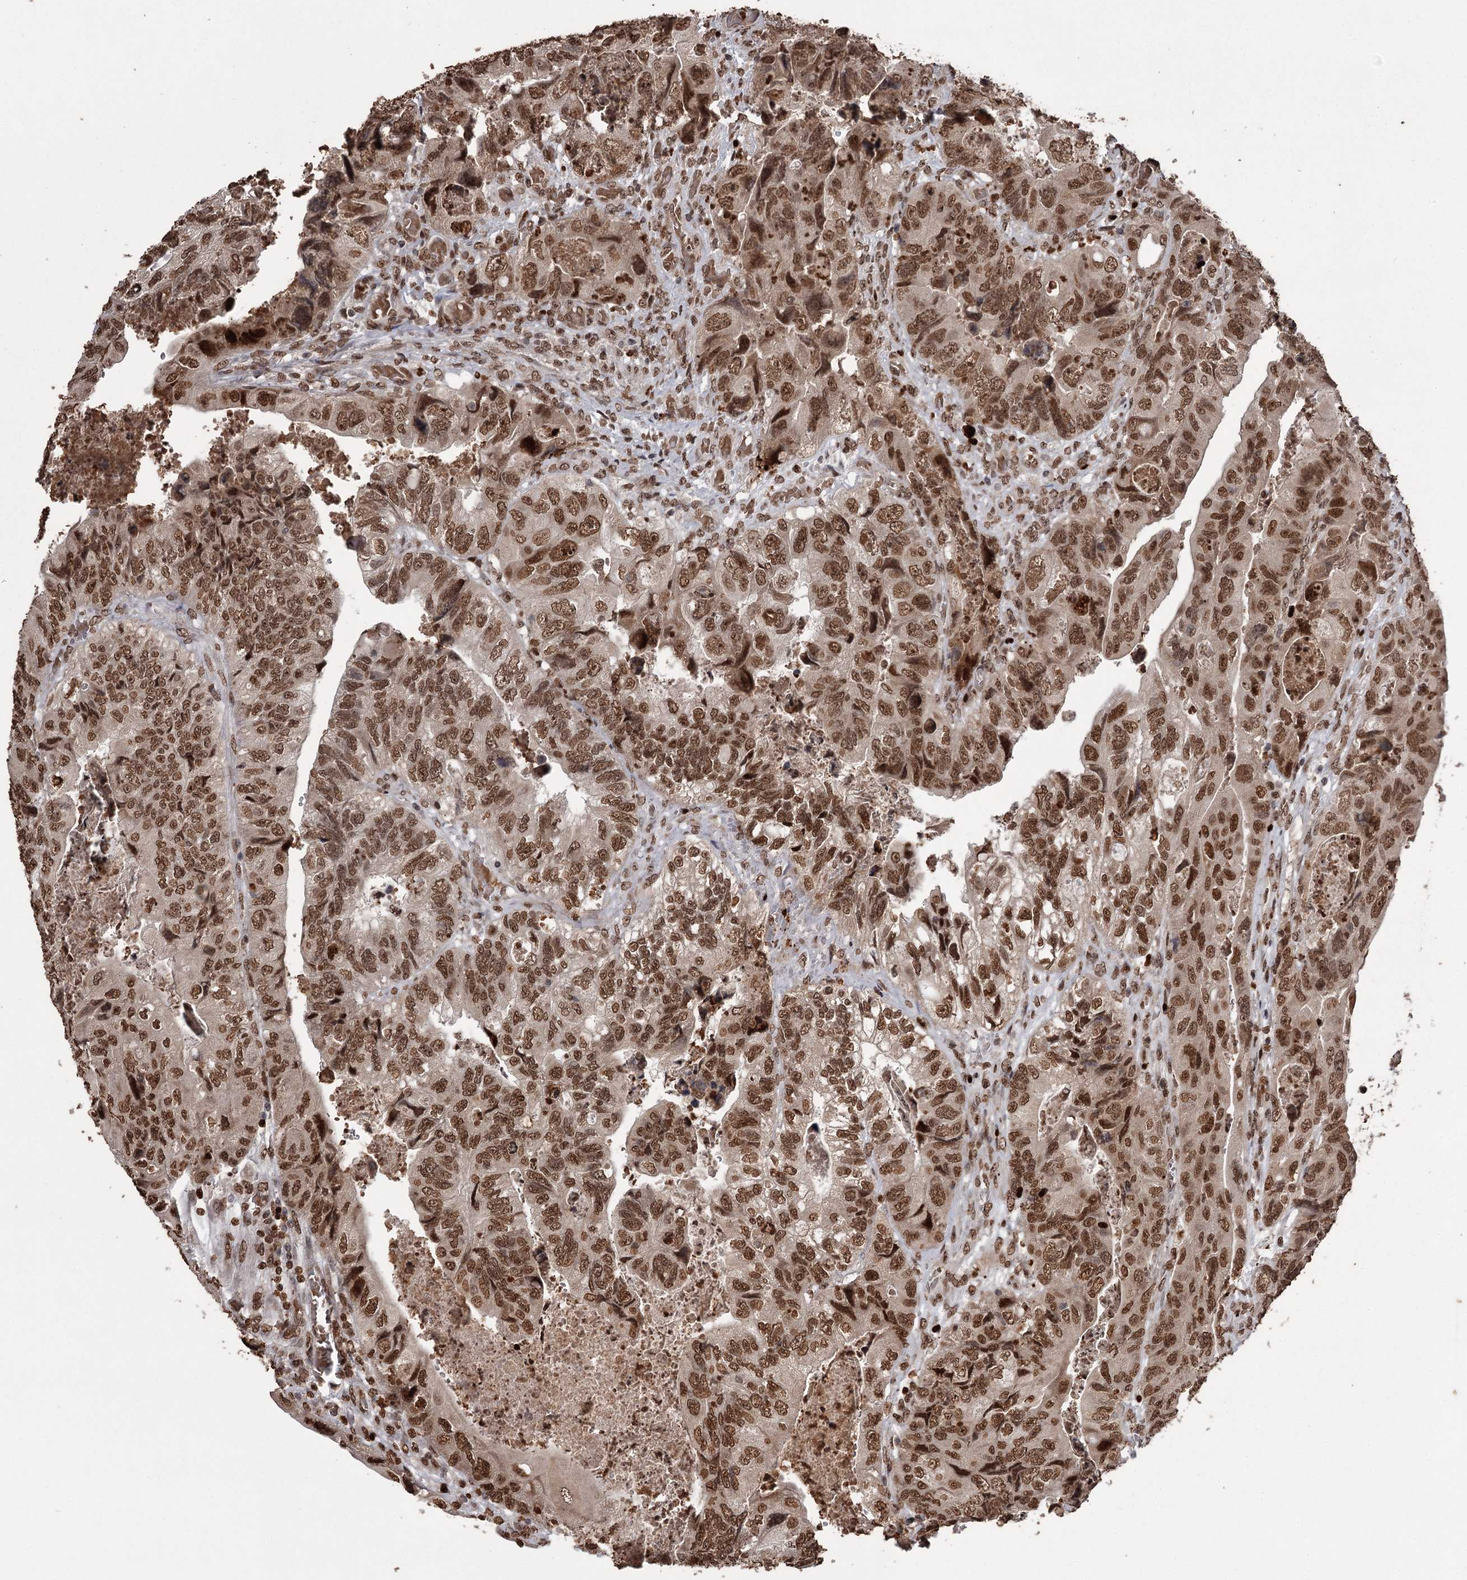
{"staining": {"intensity": "strong", "quantity": ">75%", "location": "nuclear"}, "tissue": "colorectal cancer", "cell_type": "Tumor cells", "image_type": "cancer", "snomed": [{"axis": "morphology", "description": "Adenocarcinoma, NOS"}, {"axis": "topography", "description": "Rectum"}], "caption": "The histopathology image reveals immunohistochemical staining of adenocarcinoma (colorectal). There is strong nuclear staining is present in about >75% of tumor cells.", "gene": "THYN1", "patient": {"sex": "male", "age": 63}}